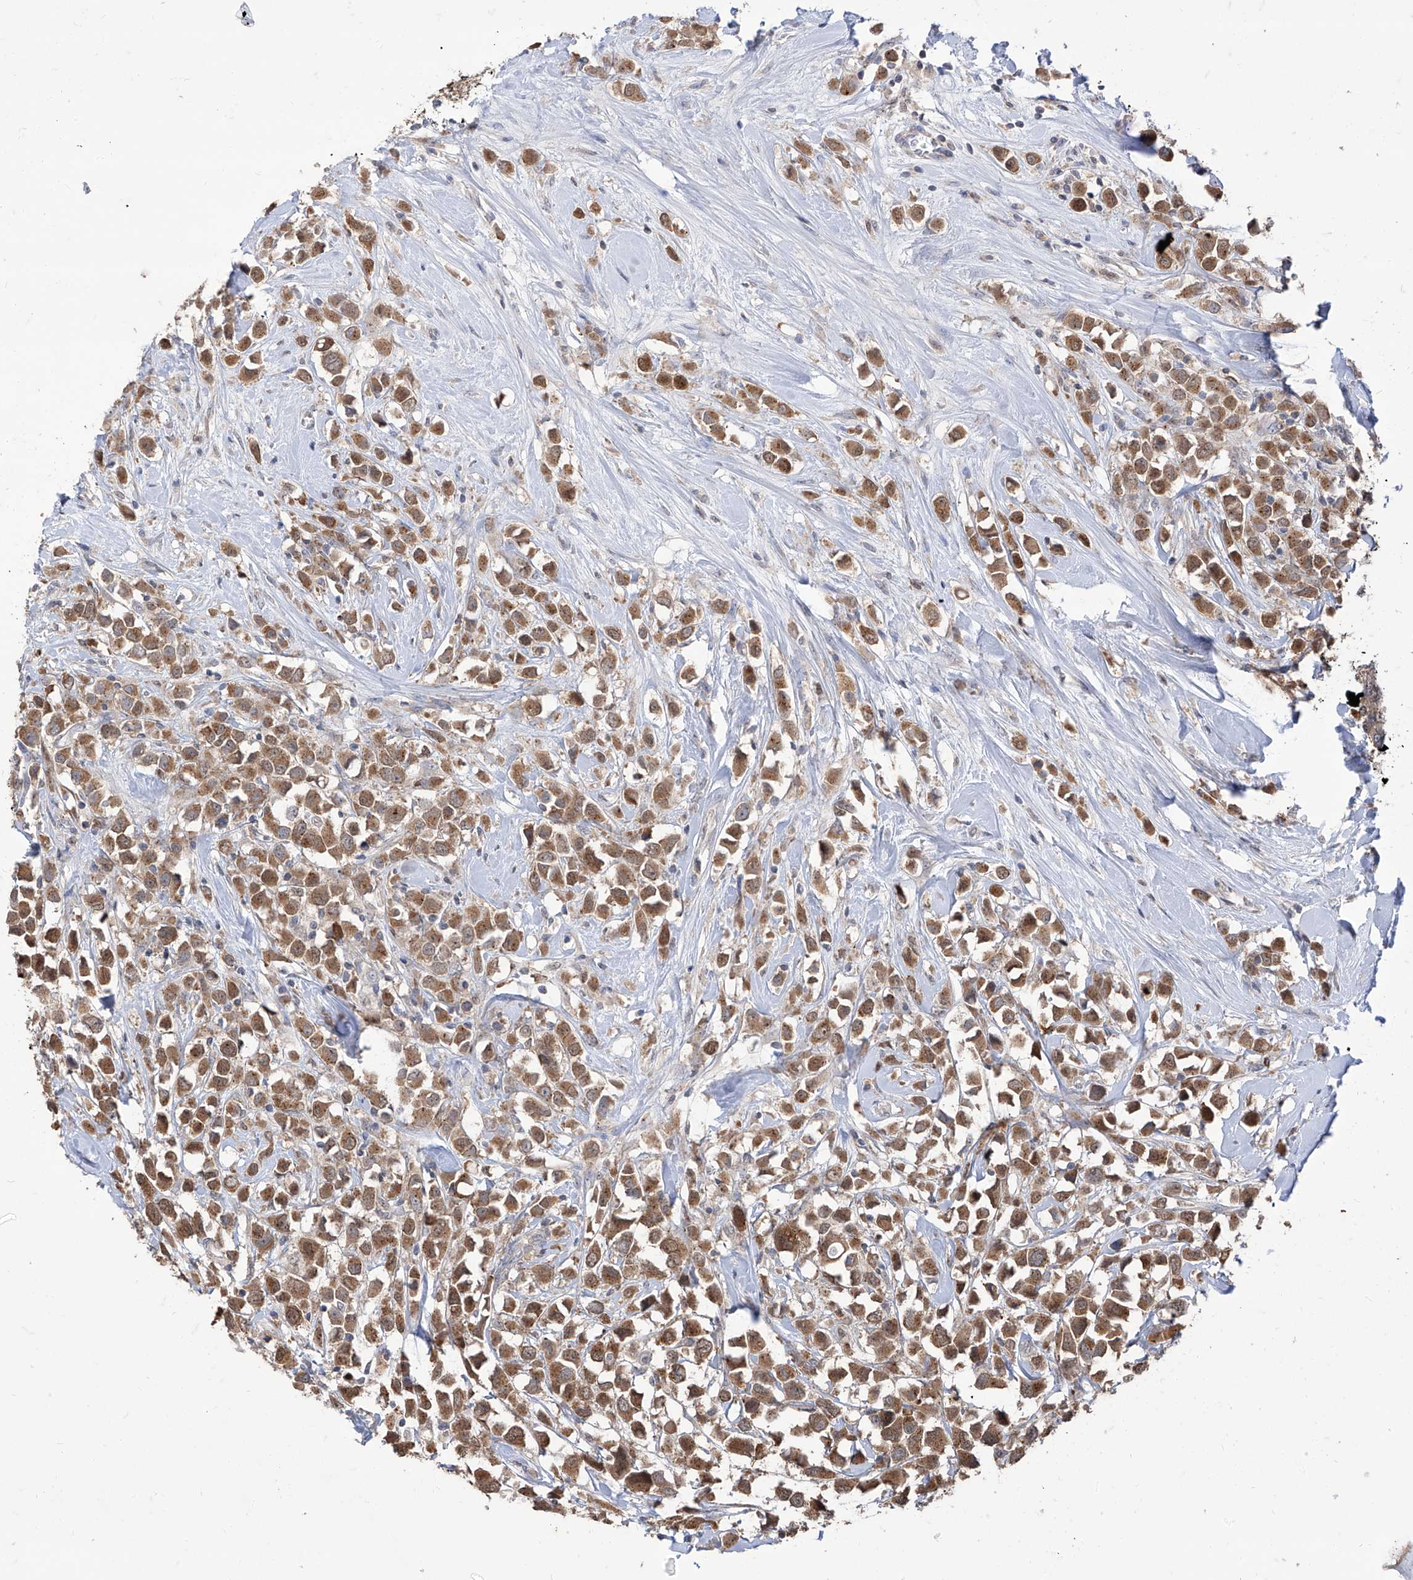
{"staining": {"intensity": "moderate", "quantity": ">75%", "location": "cytoplasmic/membranous,nuclear"}, "tissue": "breast cancer", "cell_type": "Tumor cells", "image_type": "cancer", "snomed": [{"axis": "morphology", "description": "Duct carcinoma"}, {"axis": "topography", "description": "Breast"}], "caption": "IHC photomicrograph of breast cancer (infiltrating ductal carcinoma) stained for a protein (brown), which demonstrates medium levels of moderate cytoplasmic/membranous and nuclear positivity in approximately >75% of tumor cells.", "gene": "BROX", "patient": {"sex": "female", "age": 61}}